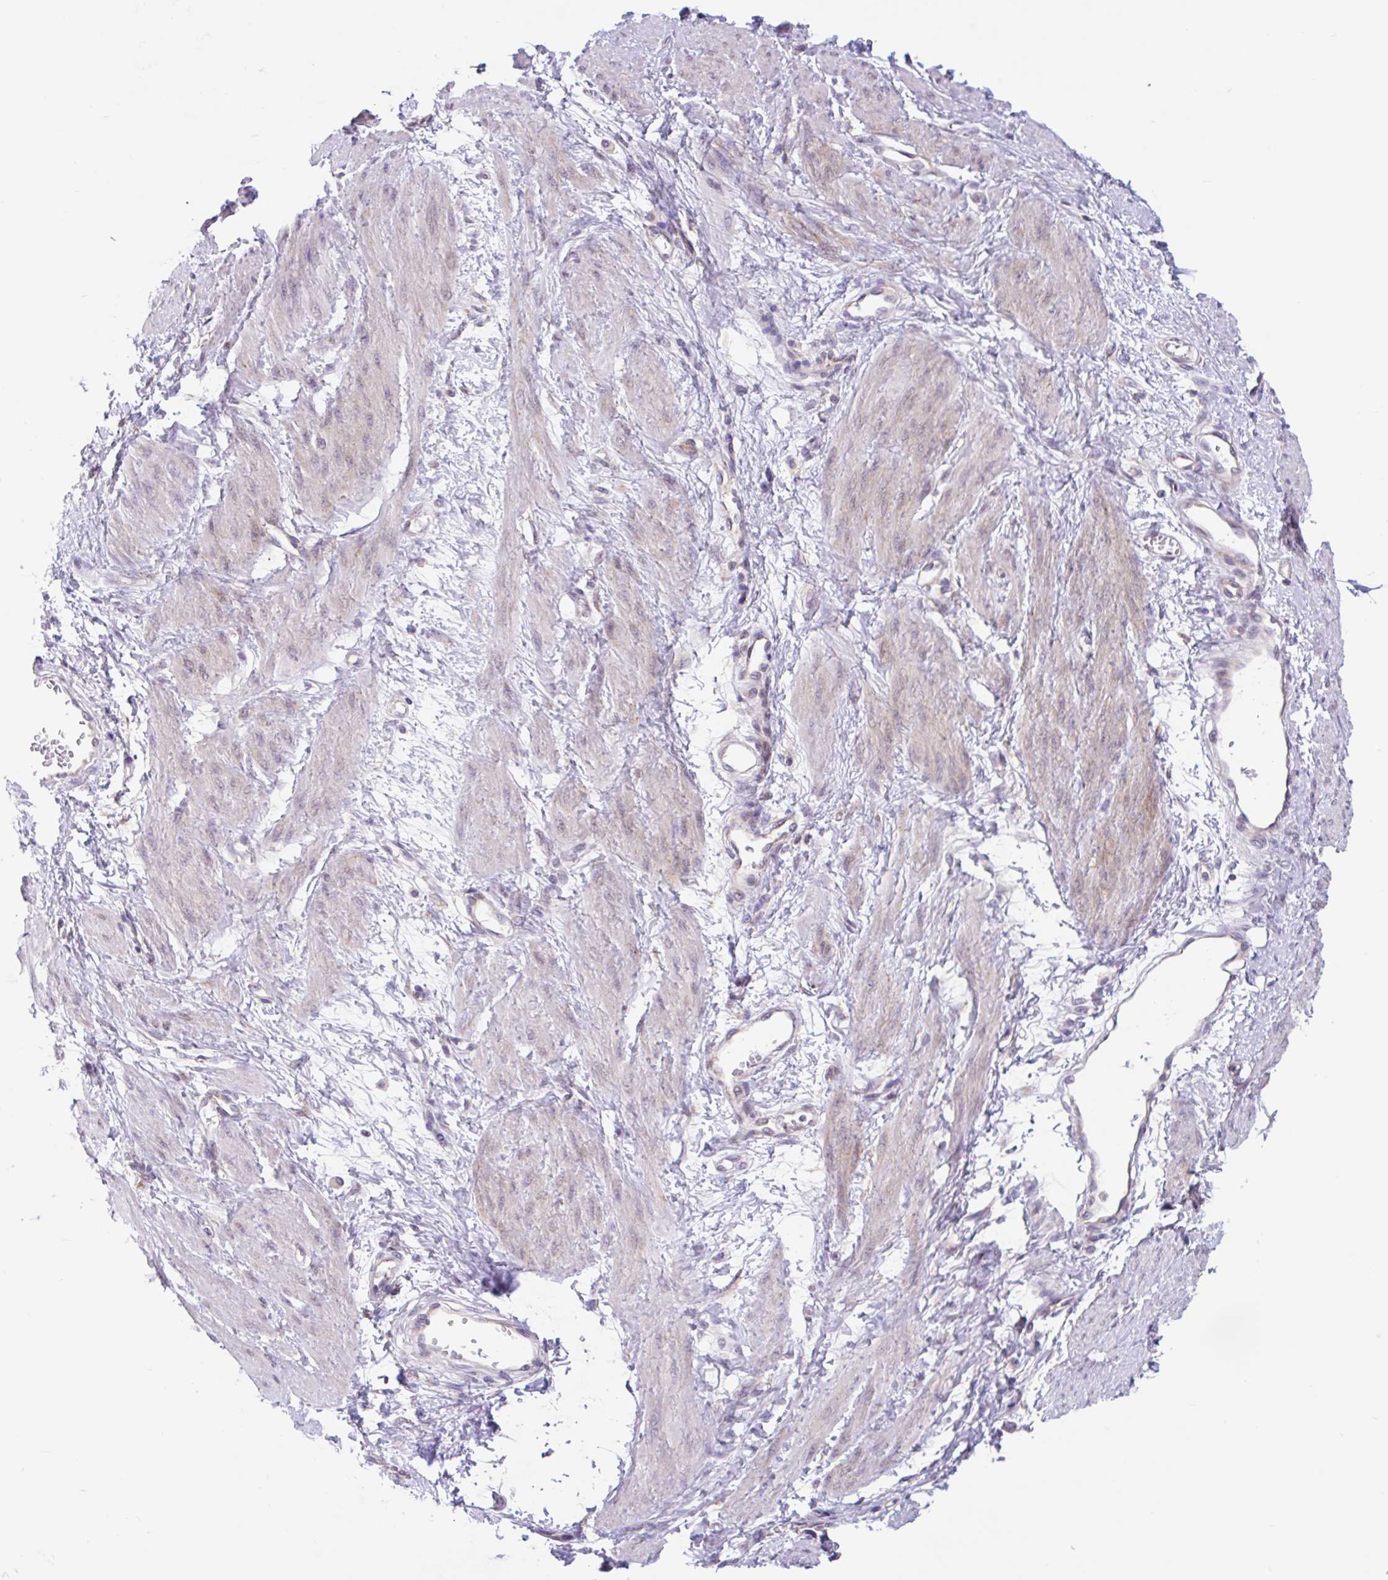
{"staining": {"intensity": "negative", "quantity": "none", "location": "none"}, "tissue": "smooth muscle", "cell_type": "Smooth muscle cells", "image_type": "normal", "snomed": [{"axis": "morphology", "description": "Normal tissue, NOS"}, {"axis": "topography", "description": "Smooth muscle"}, {"axis": "topography", "description": "Uterus"}], "caption": "The immunohistochemistry (IHC) image has no significant expression in smooth muscle cells of smooth muscle.", "gene": "RALBP1", "patient": {"sex": "female", "age": 39}}